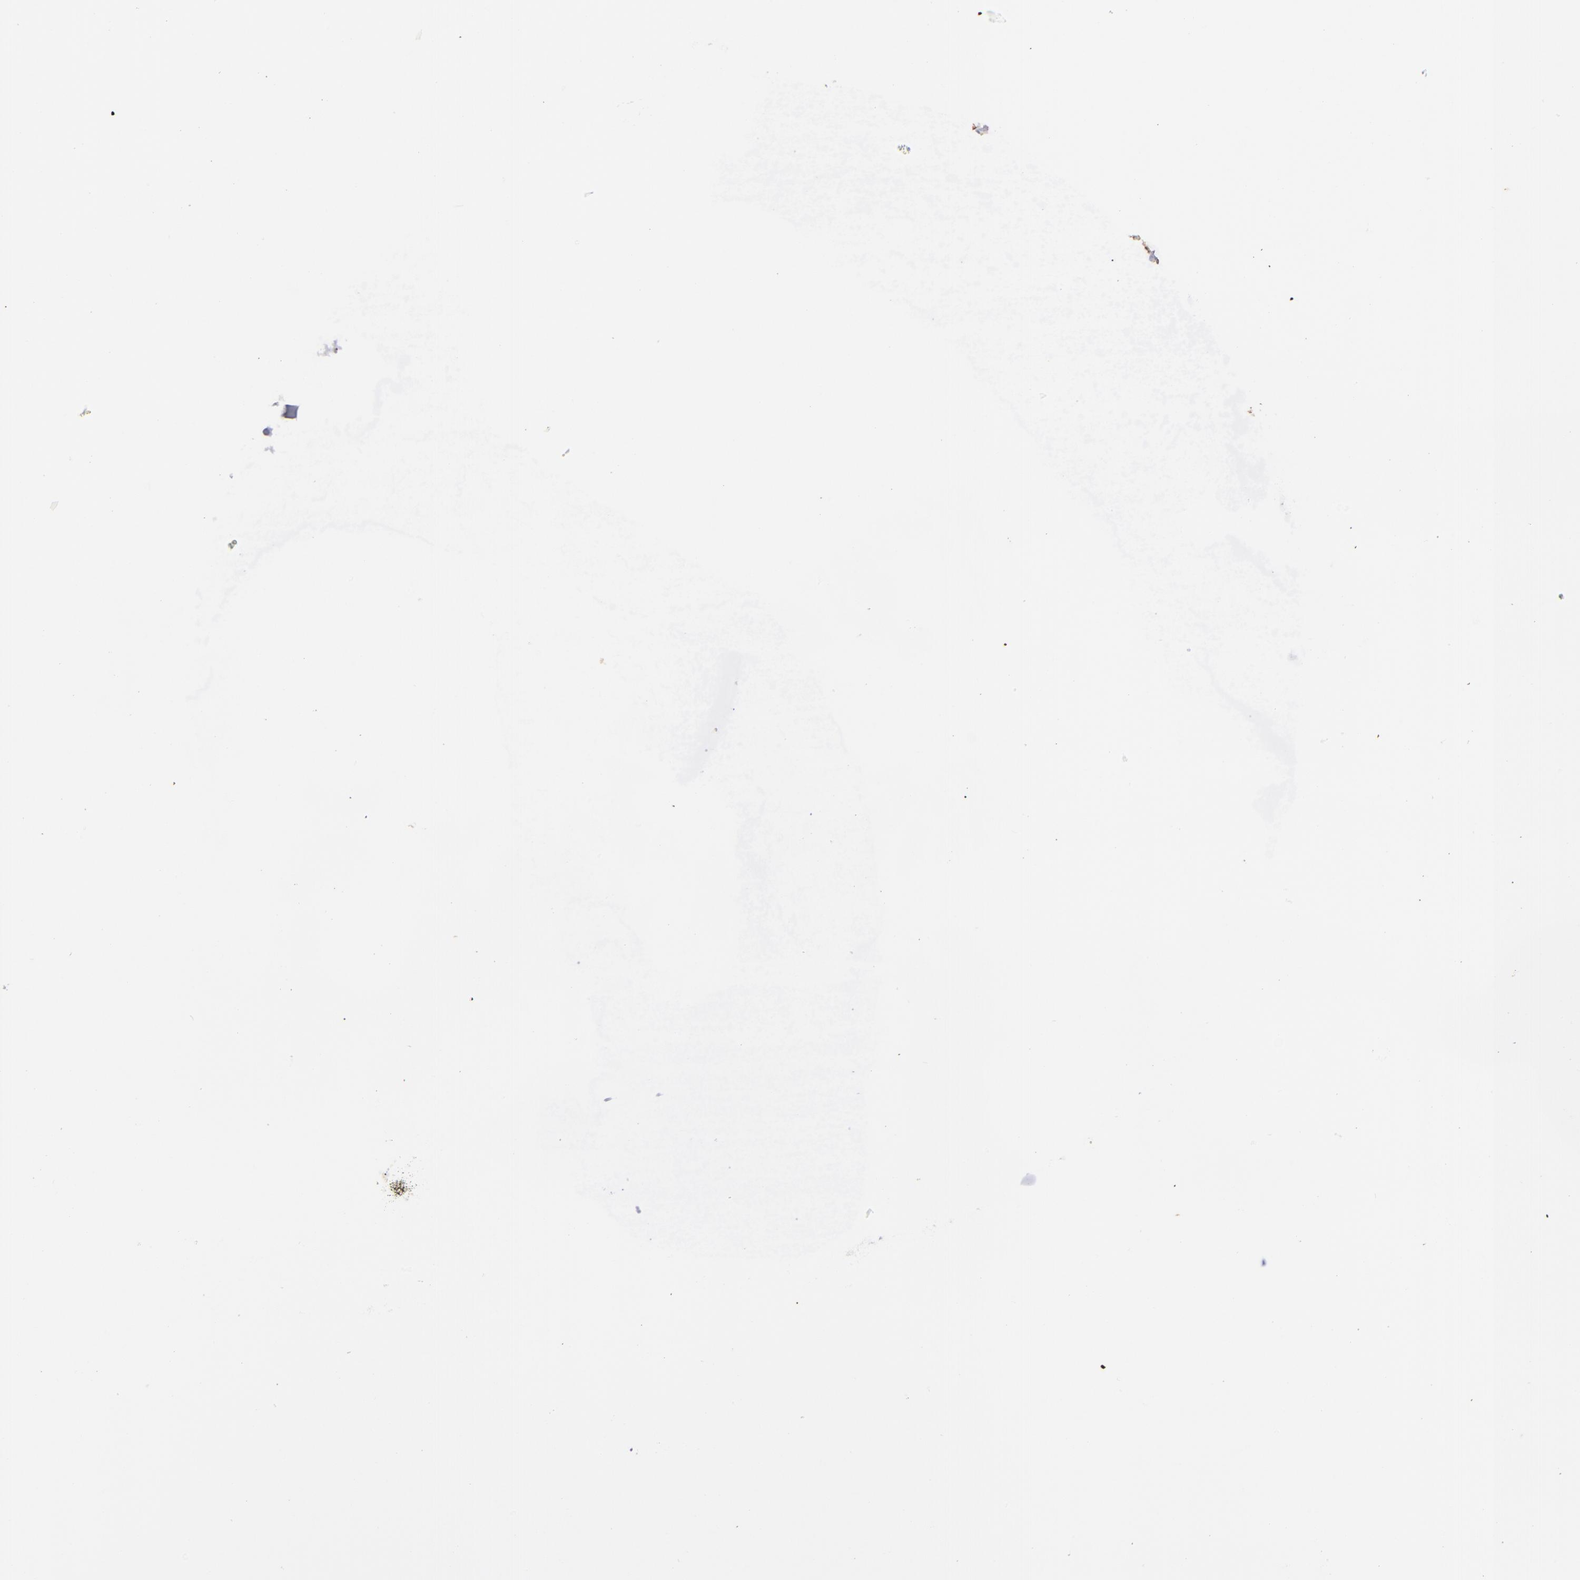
{"staining": {"intensity": "negative", "quantity": "none", "location": "none"}, "tissue": "seminal vesicle", "cell_type": "Glandular cells", "image_type": "normal", "snomed": [{"axis": "morphology", "description": "Normal tissue, NOS"}, {"axis": "morphology", "description": "Inflammation, NOS"}, {"axis": "topography", "description": "Urinary bladder"}, {"axis": "topography", "description": "Prostate"}, {"axis": "topography", "description": "Seminal veicle"}], "caption": "Protein analysis of unremarkable seminal vesicle reveals no significant staining in glandular cells. (Brightfield microscopy of DAB (3,3'-diaminobenzidine) IHC at high magnification).", "gene": "SNAP25", "patient": {"sex": "male", "age": 82}}